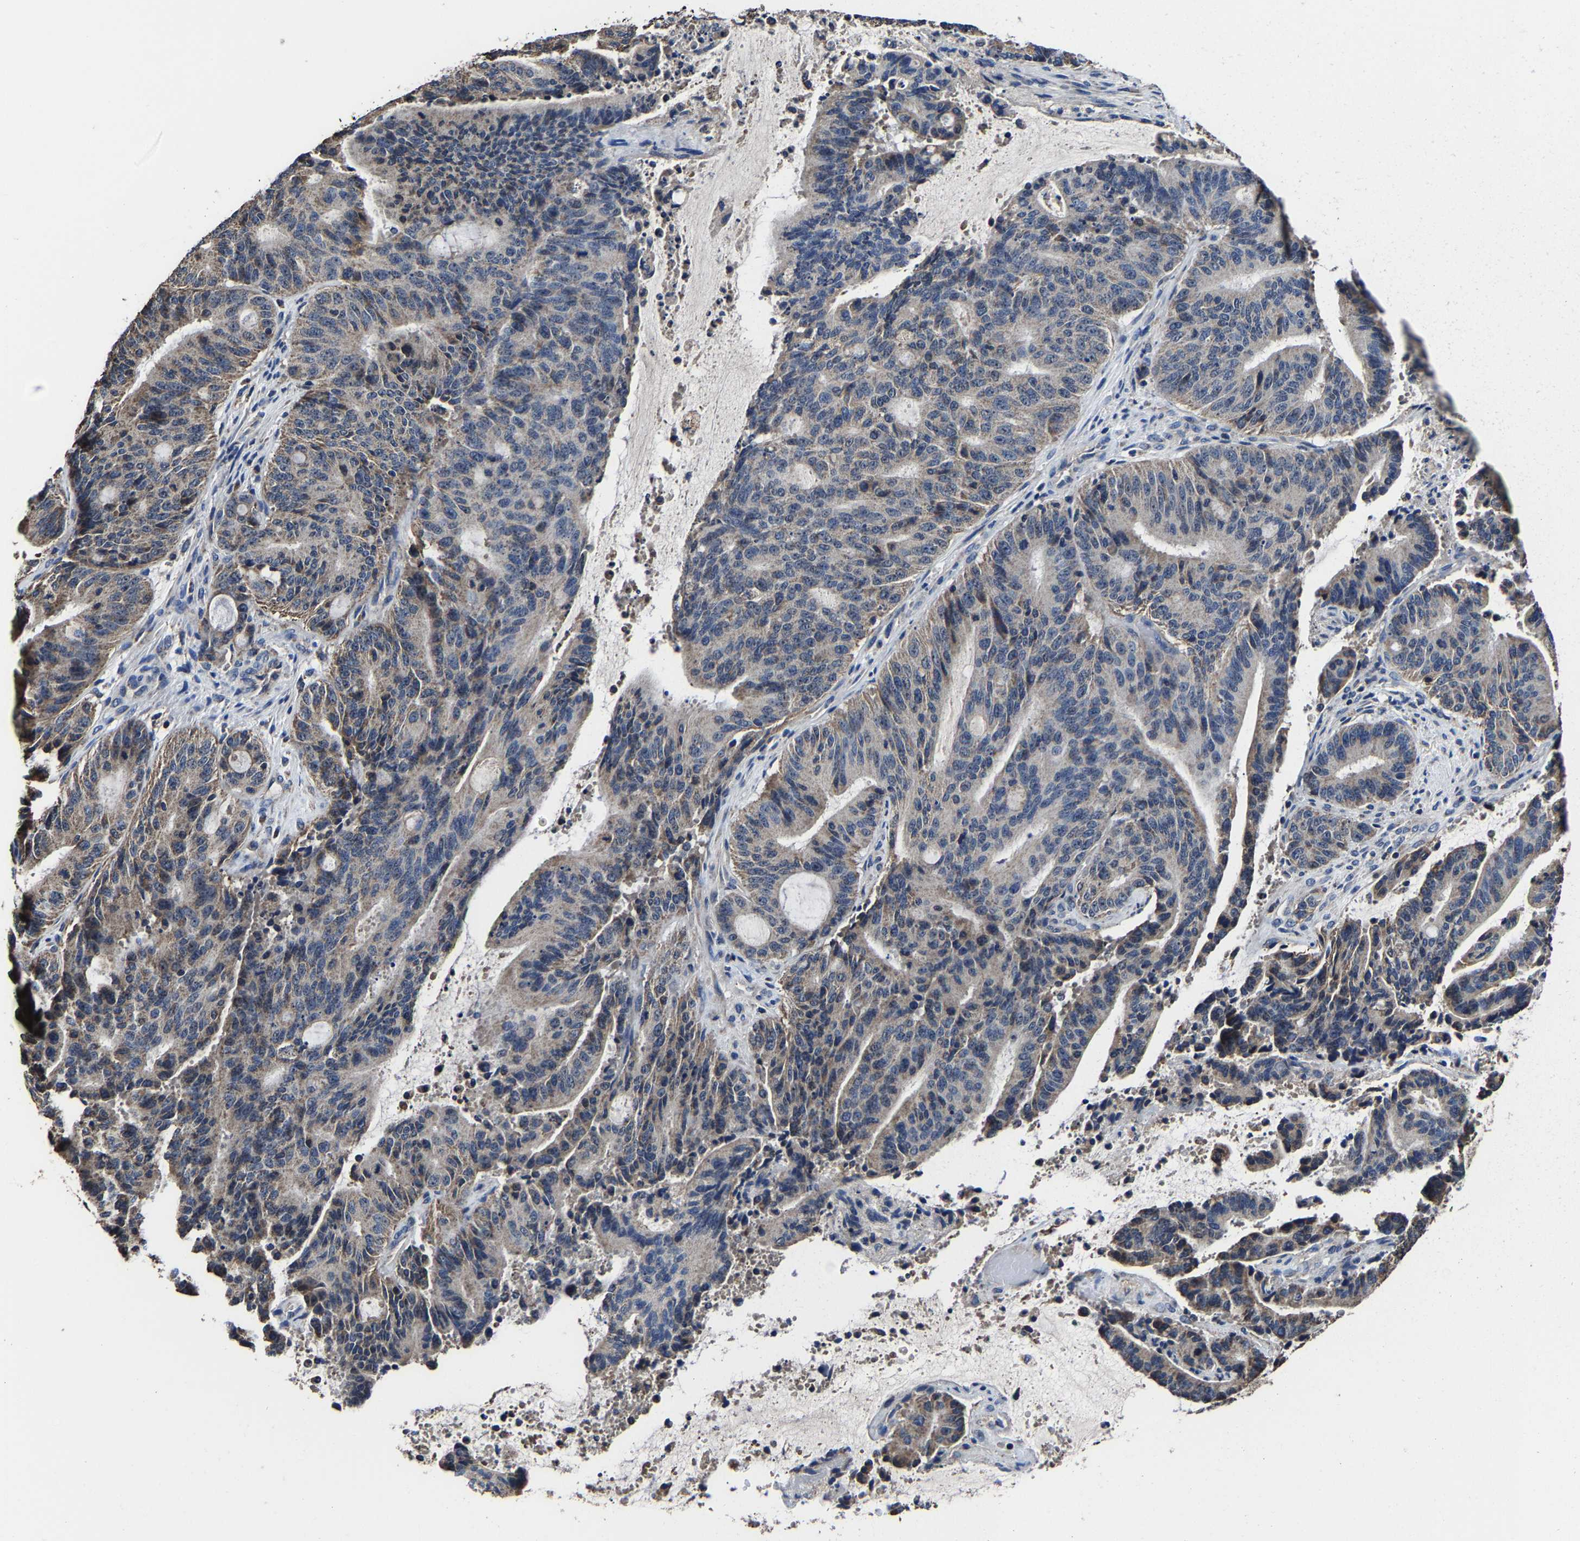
{"staining": {"intensity": "weak", "quantity": "25%-75%", "location": "cytoplasmic/membranous"}, "tissue": "liver cancer", "cell_type": "Tumor cells", "image_type": "cancer", "snomed": [{"axis": "morphology", "description": "Normal tissue, NOS"}, {"axis": "morphology", "description": "Cholangiocarcinoma"}, {"axis": "topography", "description": "Liver"}, {"axis": "topography", "description": "Peripheral nerve tissue"}], "caption": "Liver cancer was stained to show a protein in brown. There is low levels of weak cytoplasmic/membranous expression in approximately 25%-75% of tumor cells.", "gene": "ZCCHC7", "patient": {"sex": "female", "age": 73}}